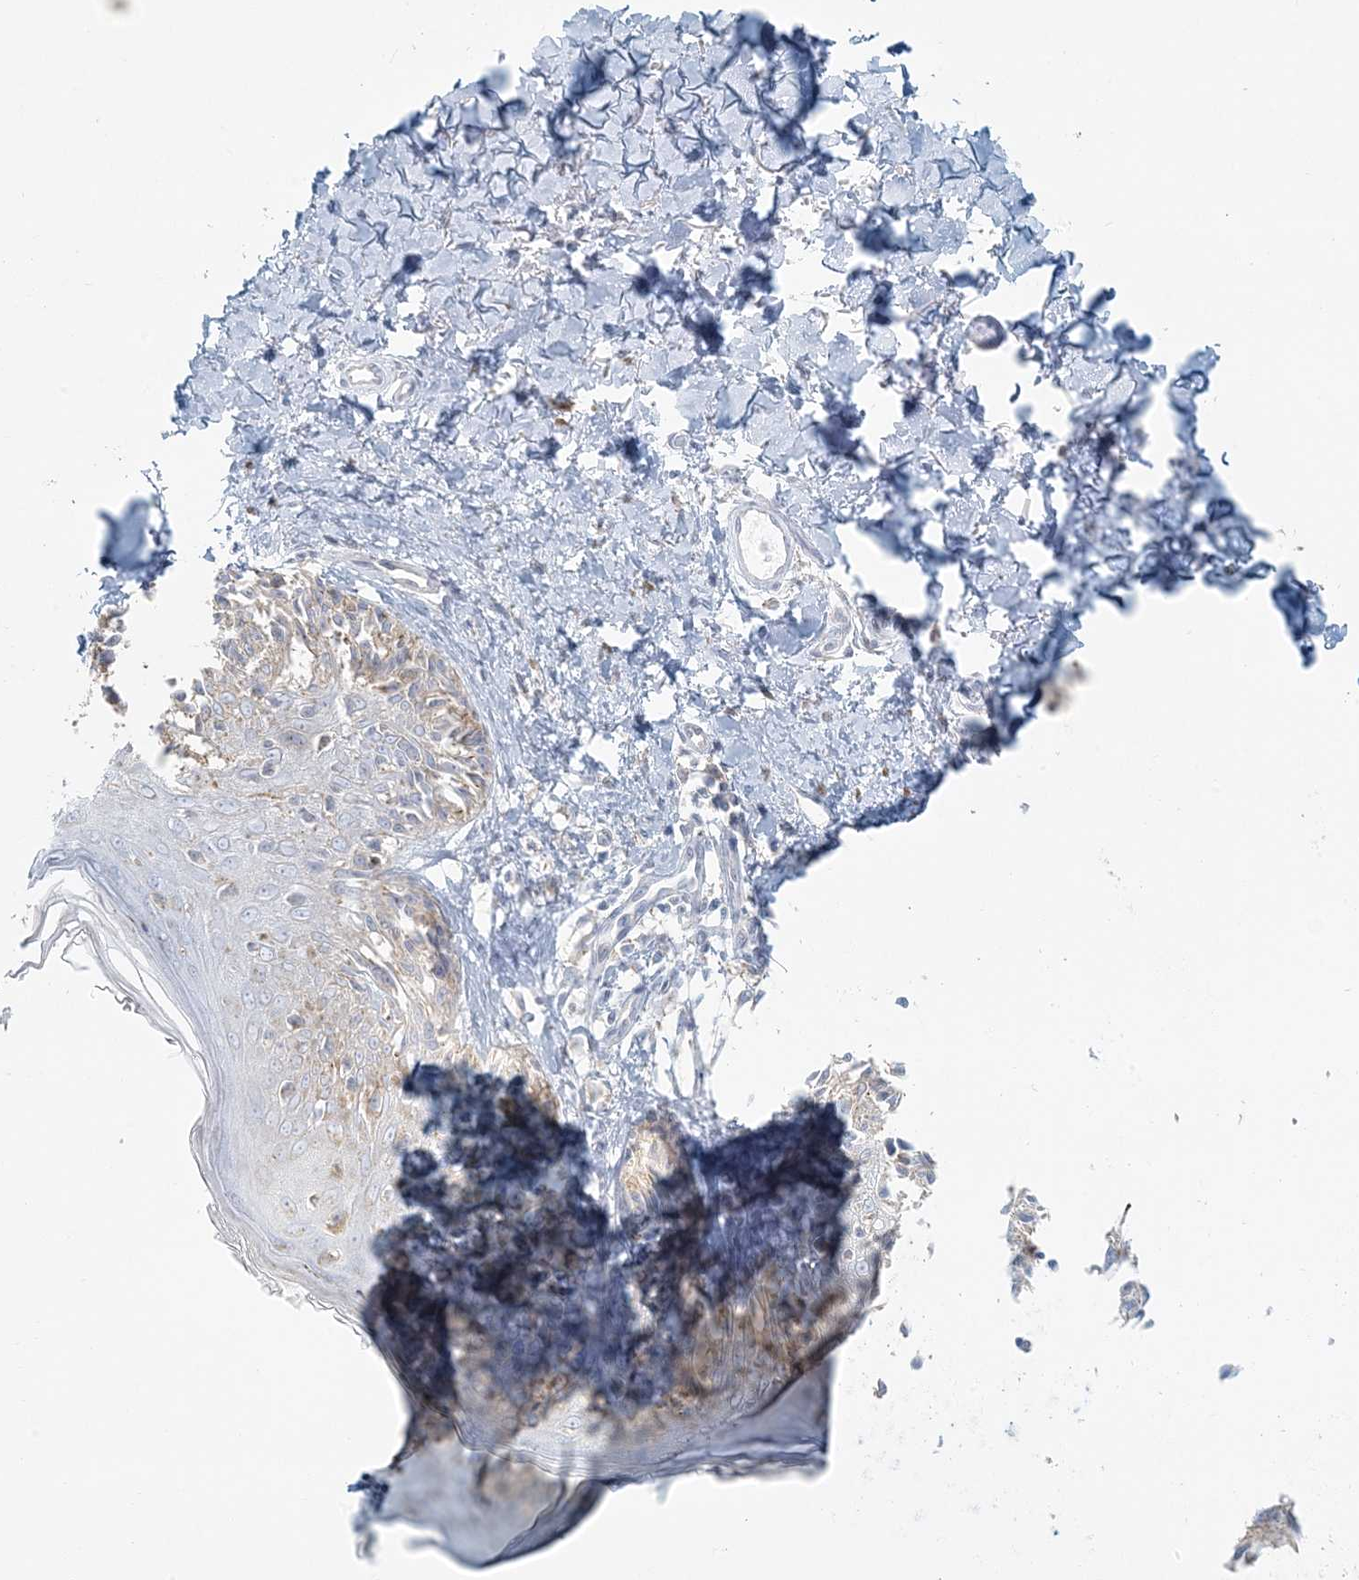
{"staining": {"intensity": "negative", "quantity": "none", "location": "none"}, "tissue": "melanoma", "cell_type": "Tumor cells", "image_type": "cancer", "snomed": [{"axis": "morphology", "description": "Malignant melanoma, NOS"}, {"axis": "topography", "description": "Skin"}], "caption": "The immunohistochemistry (IHC) micrograph has no significant positivity in tumor cells of melanoma tissue.", "gene": "HACL1", "patient": {"sex": "male", "age": 53}}